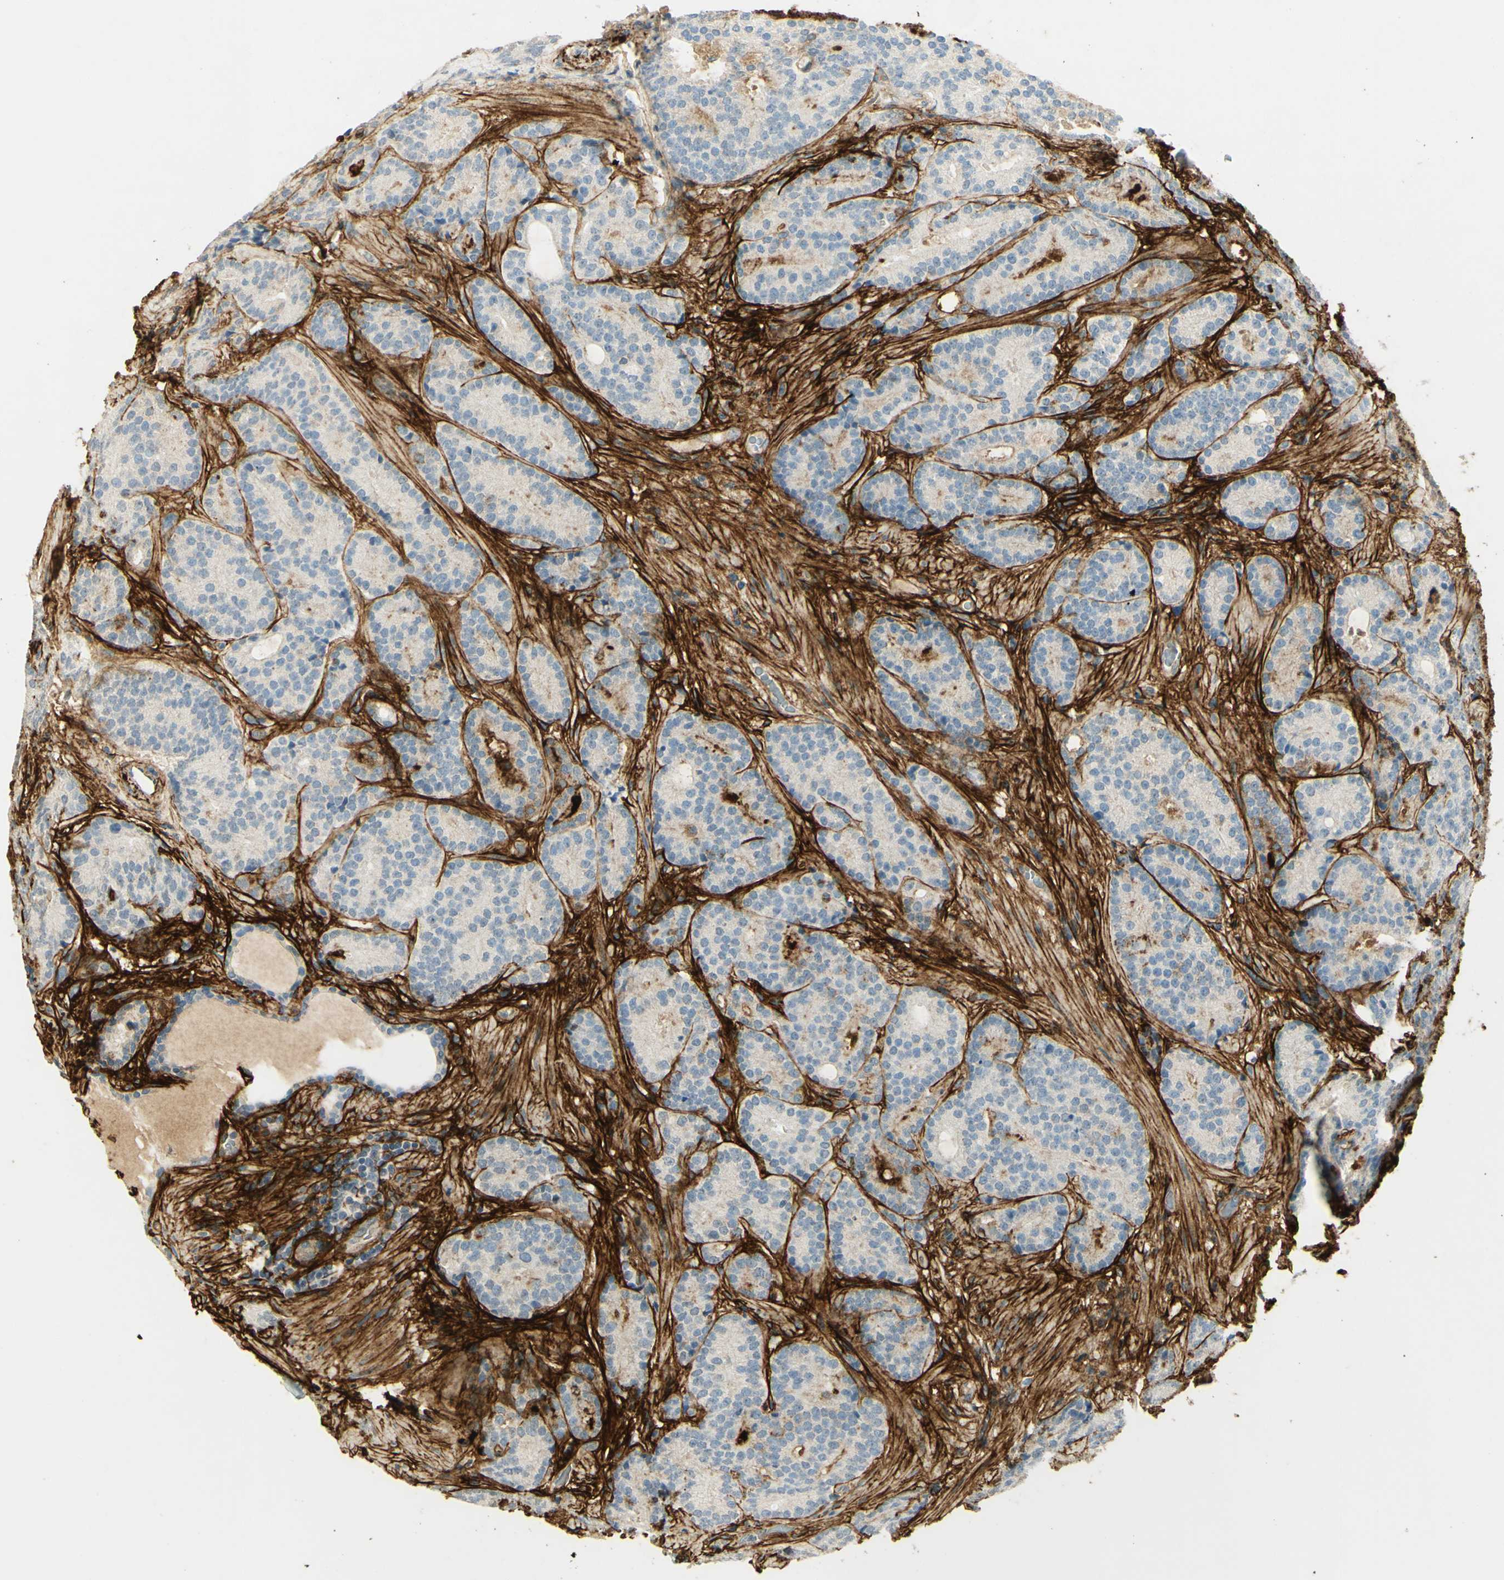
{"staining": {"intensity": "moderate", "quantity": "<25%", "location": "cytoplasmic/membranous"}, "tissue": "prostate cancer", "cell_type": "Tumor cells", "image_type": "cancer", "snomed": [{"axis": "morphology", "description": "Adenocarcinoma, High grade"}, {"axis": "topography", "description": "Prostate"}], "caption": "Protein expression analysis of human adenocarcinoma (high-grade) (prostate) reveals moderate cytoplasmic/membranous positivity in about <25% of tumor cells. Ihc stains the protein of interest in brown and the nuclei are stained blue.", "gene": "TNN", "patient": {"sex": "male", "age": 61}}